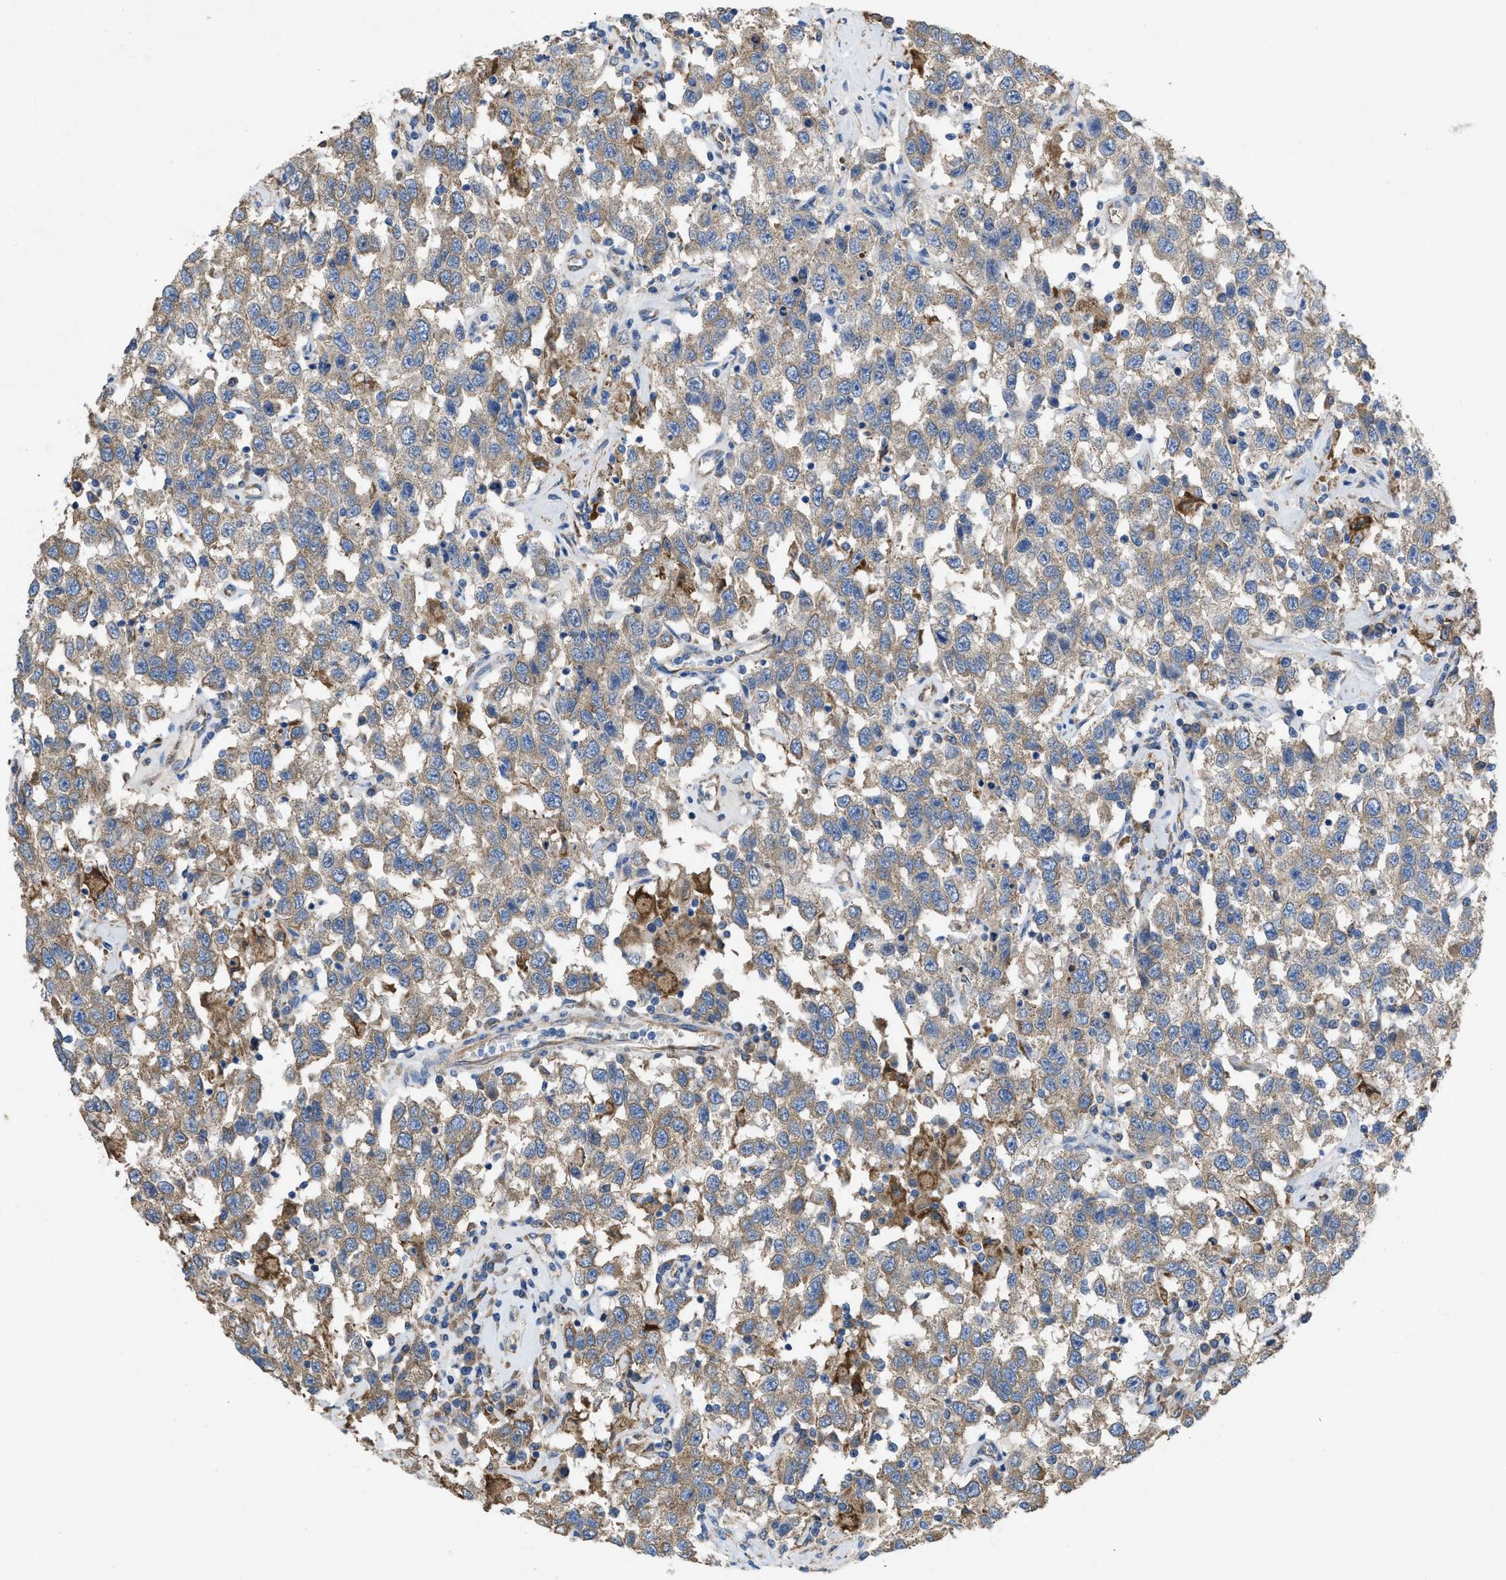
{"staining": {"intensity": "weak", "quantity": ">75%", "location": "cytoplasmic/membranous"}, "tissue": "testis cancer", "cell_type": "Tumor cells", "image_type": "cancer", "snomed": [{"axis": "morphology", "description": "Seminoma, NOS"}, {"axis": "topography", "description": "Testis"}], "caption": "This is a histology image of immunohistochemistry (IHC) staining of seminoma (testis), which shows weak positivity in the cytoplasmic/membranous of tumor cells.", "gene": "DOLPP1", "patient": {"sex": "male", "age": 41}}